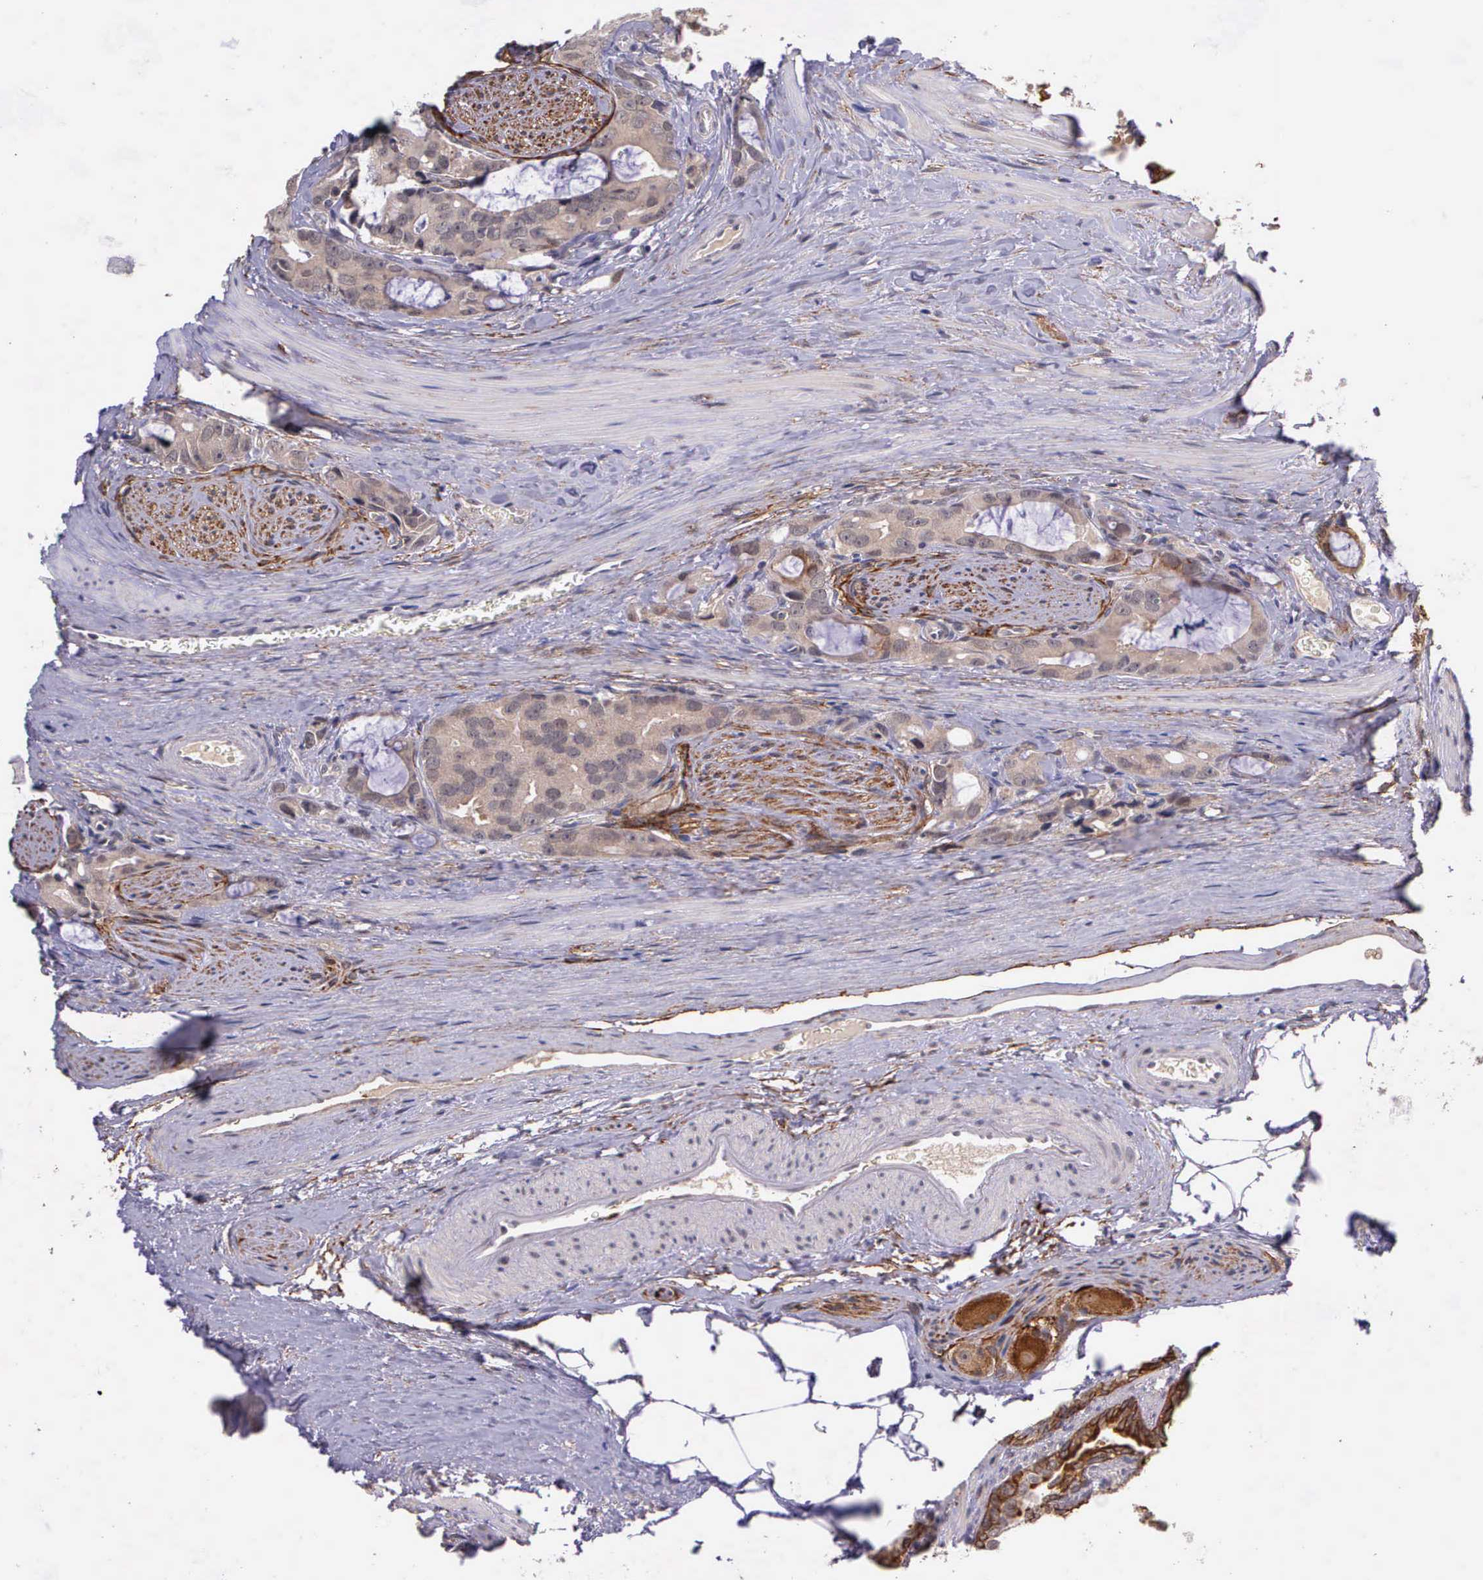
{"staining": {"intensity": "moderate", "quantity": "25%-75%", "location": "cytoplasmic/membranous"}, "tissue": "prostate cancer", "cell_type": "Tumor cells", "image_type": "cancer", "snomed": [{"axis": "morphology", "description": "Adenocarcinoma, Medium grade"}, {"axis": "topography", "description": "Prostate"}], "caption": "This is a photomicrograph of immunohistochemistry (IHC) staining of prostate cancer (adenocarcinoma (medium-grade)), which shows moderate positivity in the cytoplasmic/membranous of tumor cells.", "gene": "PRICKLE3", "patient": {"sex": "male", "age": 53}}